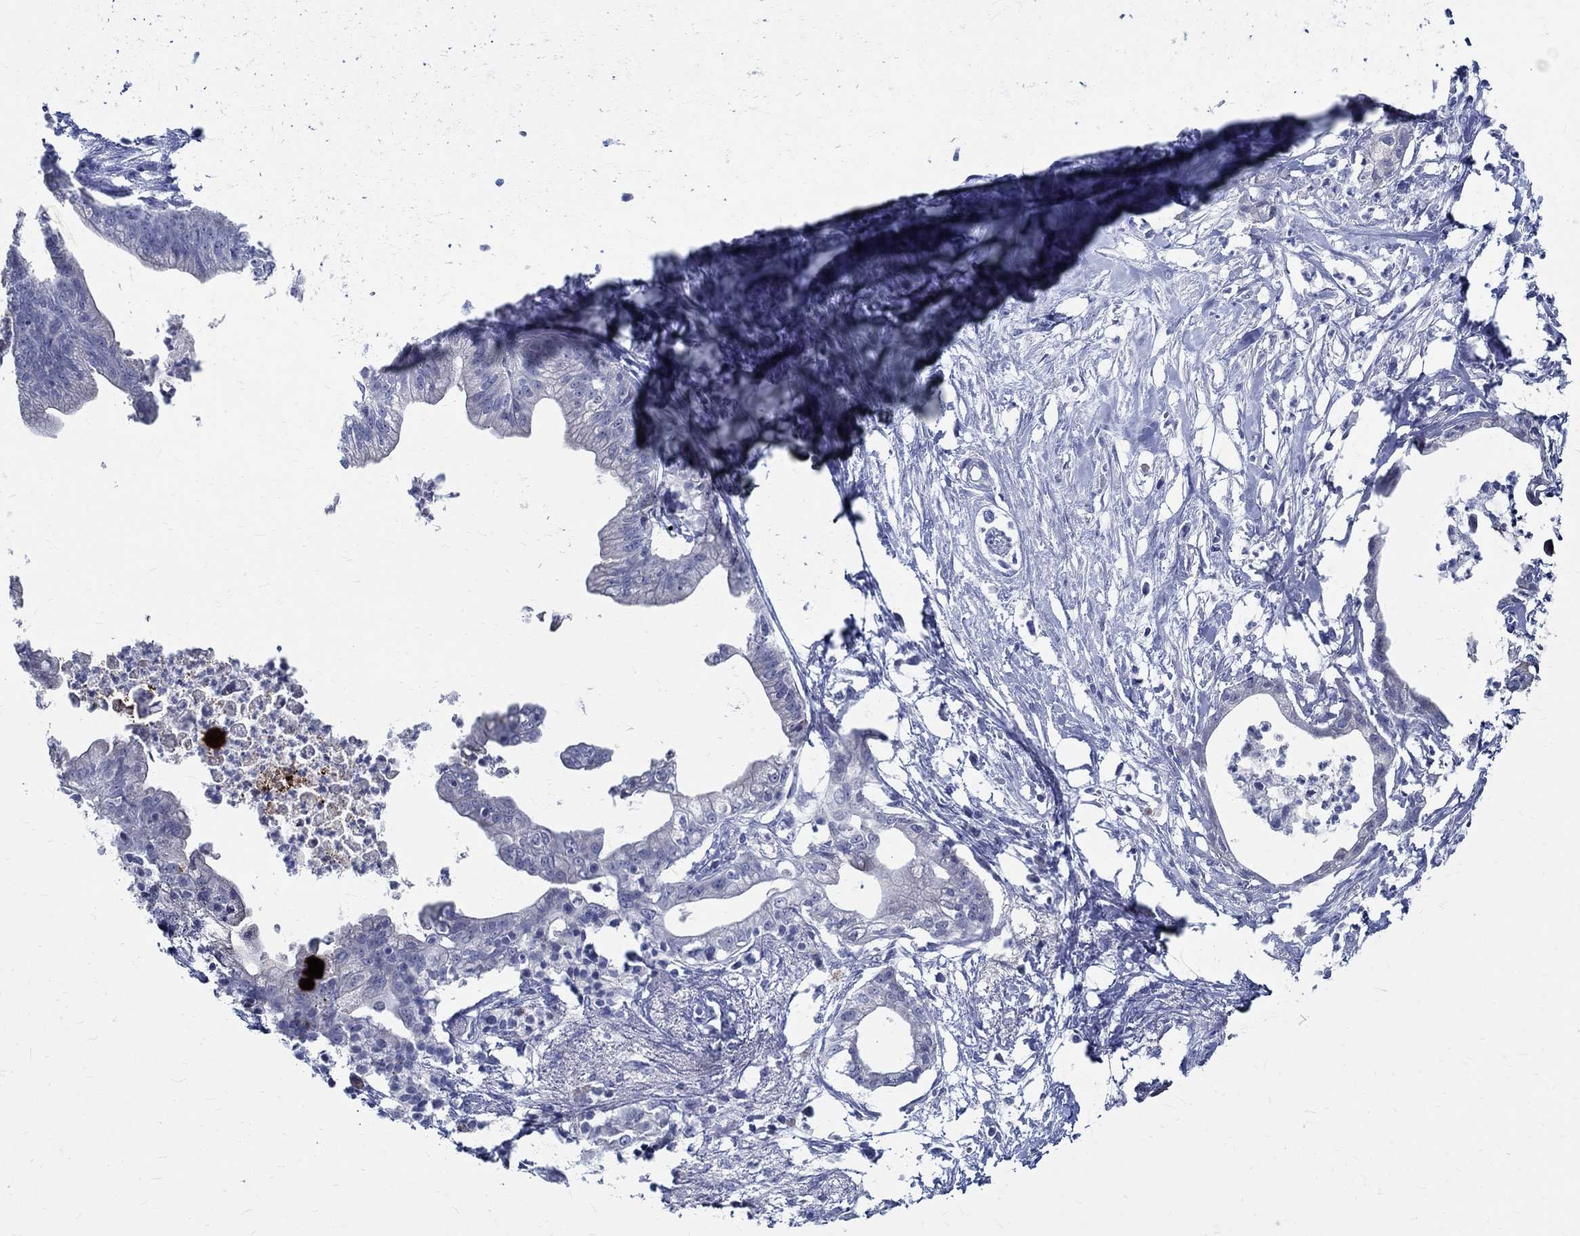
{"staining": {"intensity": "negative", "quantity": "none", "location": "none"}, "tissue": "pancreatic cancer", "cell_type": "Tumor cells", "image_type": "cancer", "snomed": [{"axis": "morphology", "description": "Normal tissue, NOS"}, {"axis": "morphology", "description": "Adenocarcinoma, NOS"}, {"axis": "topography", "description": "Pancreas"}], "caption": "Protein analysis of adenocarcinoma (pancreatic) exhibits no significant staining in tumor cells.", "gene": "BSPRY", "patient": {"sex": "female", "age": 58}}